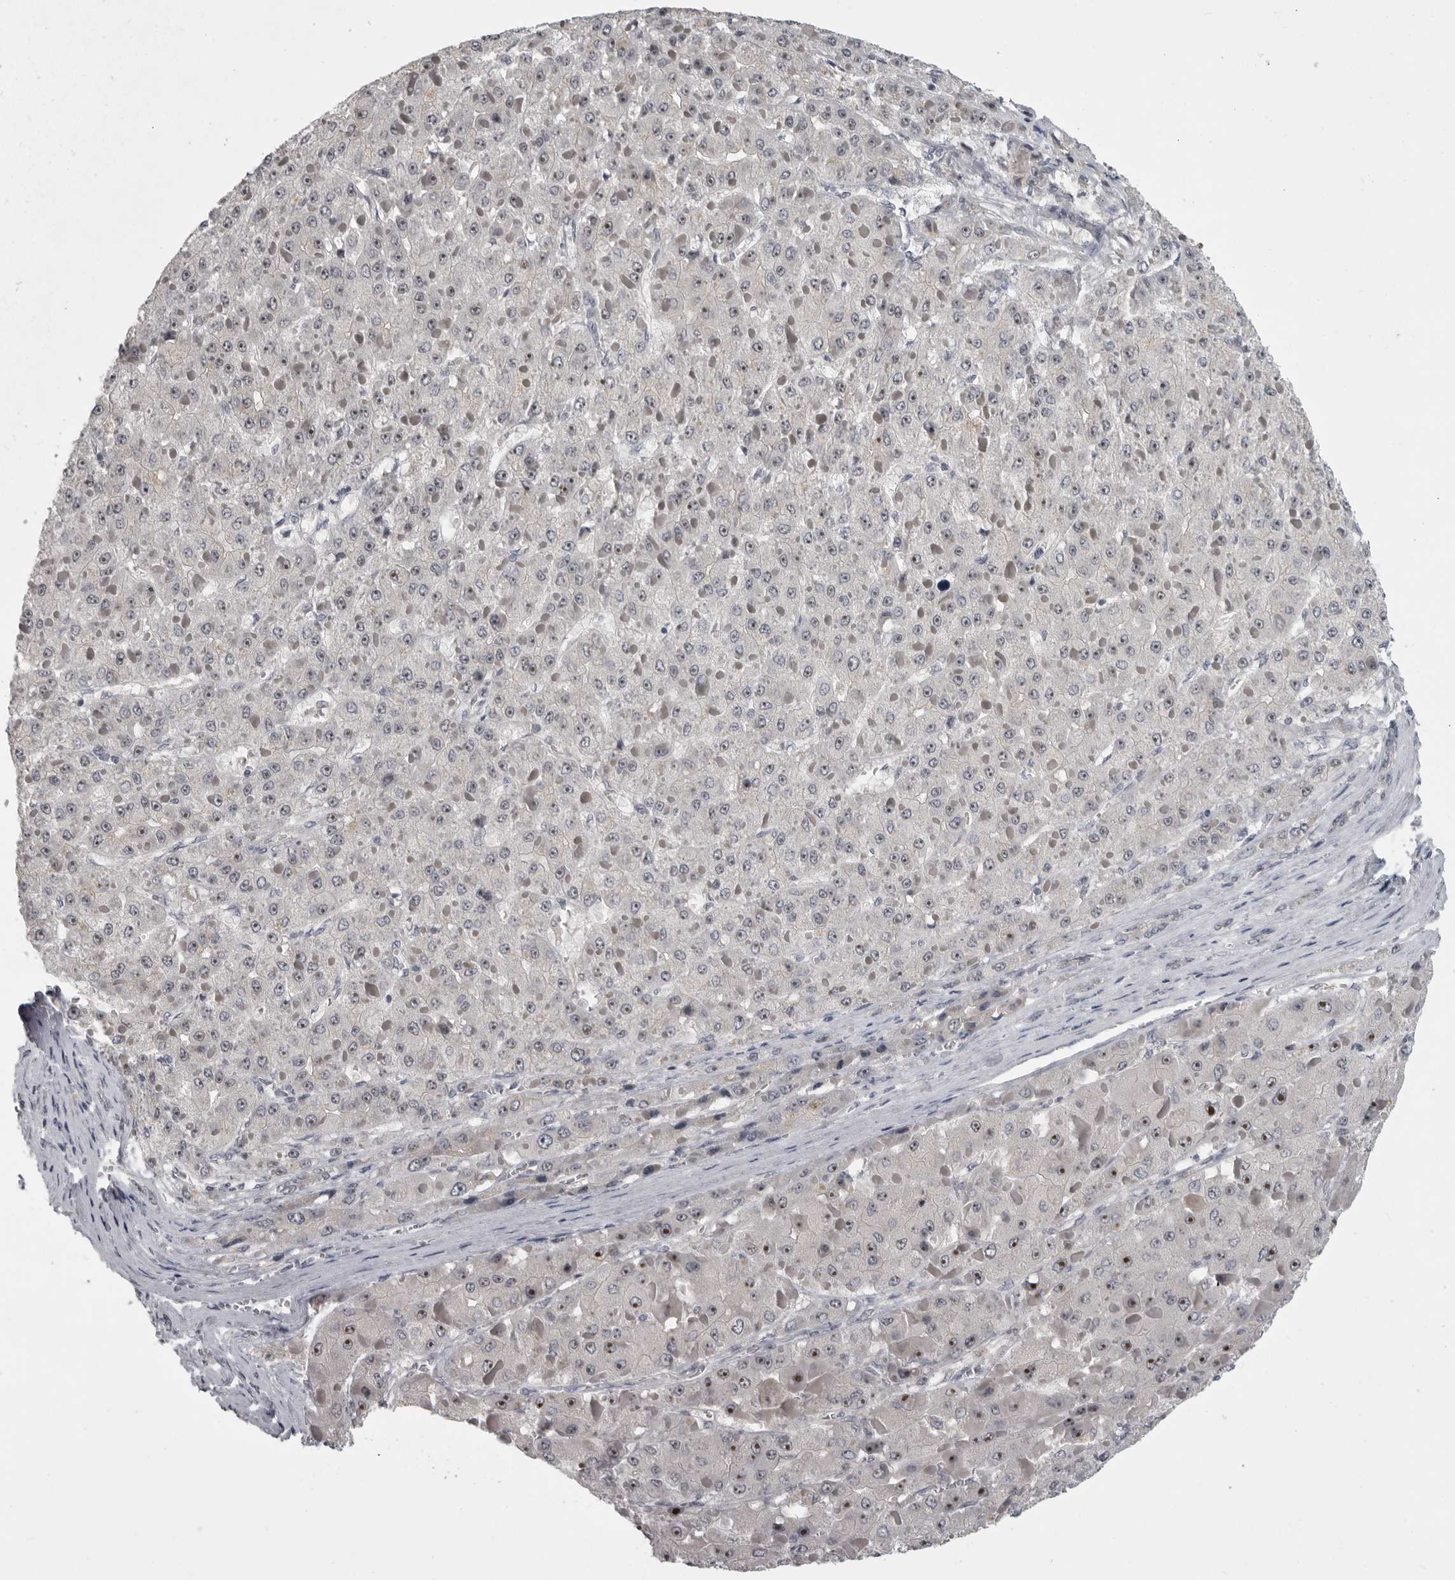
{"staining": {"intensity": "negative", "quantity": "none", "location": "none"}, "tissue": "liver cancer", "cell_type": "Tumor cells", "image_type": "cancer", "snomed": [{"axis": "morphology", "description": "Carcinoma, Hepatocellular, NOS"}, {"axis": "topography", "description": "Liver"}], "caption": "The image demonstrates no staining of tumor cells in liver cancer.", "gene": "MRTO4", "patient": {"sex": "female", "age": 73}}